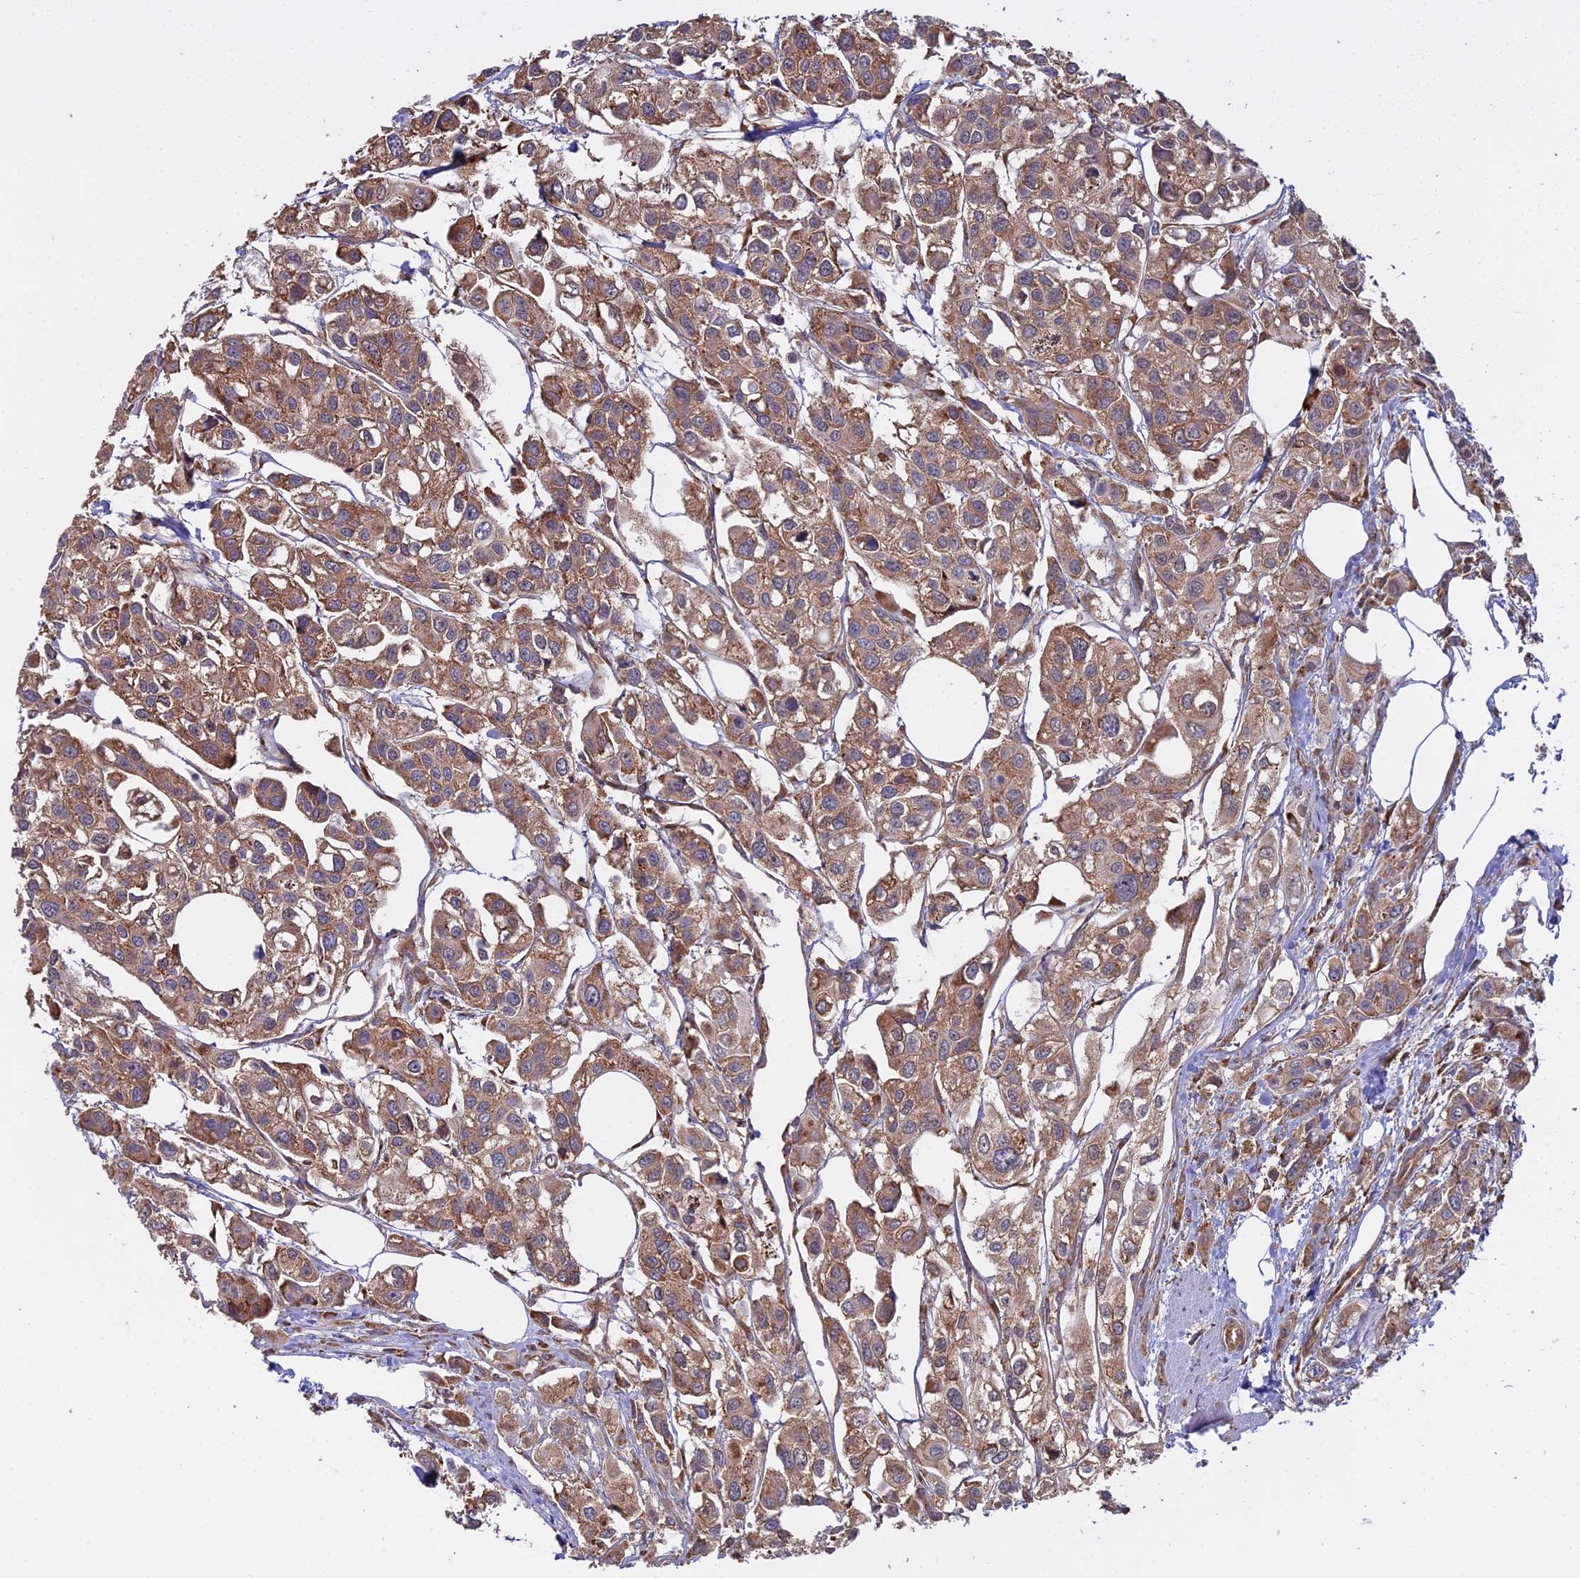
{"staining": {"intensity": "moderate", "quantity": ">75%", "location": "cytoplasmic/membranous"}, "tissue": "urothelial cancer", "cell_type": "Tumor cells", "image_type": "cancer", "snomed": [{"axis": "morphology", "description": "Urothelial carcinoma, High grade"}, {"axis": "topography", "description": "Urinary bladder"}], "caption": "Brown immunohistochemical staining in urothelial cancer shows moderate cytoplasmic/membranous staining in about >75% of tumor cells.", "gene": "RPL26", "patient": {"sex": "male", "age": 67}}